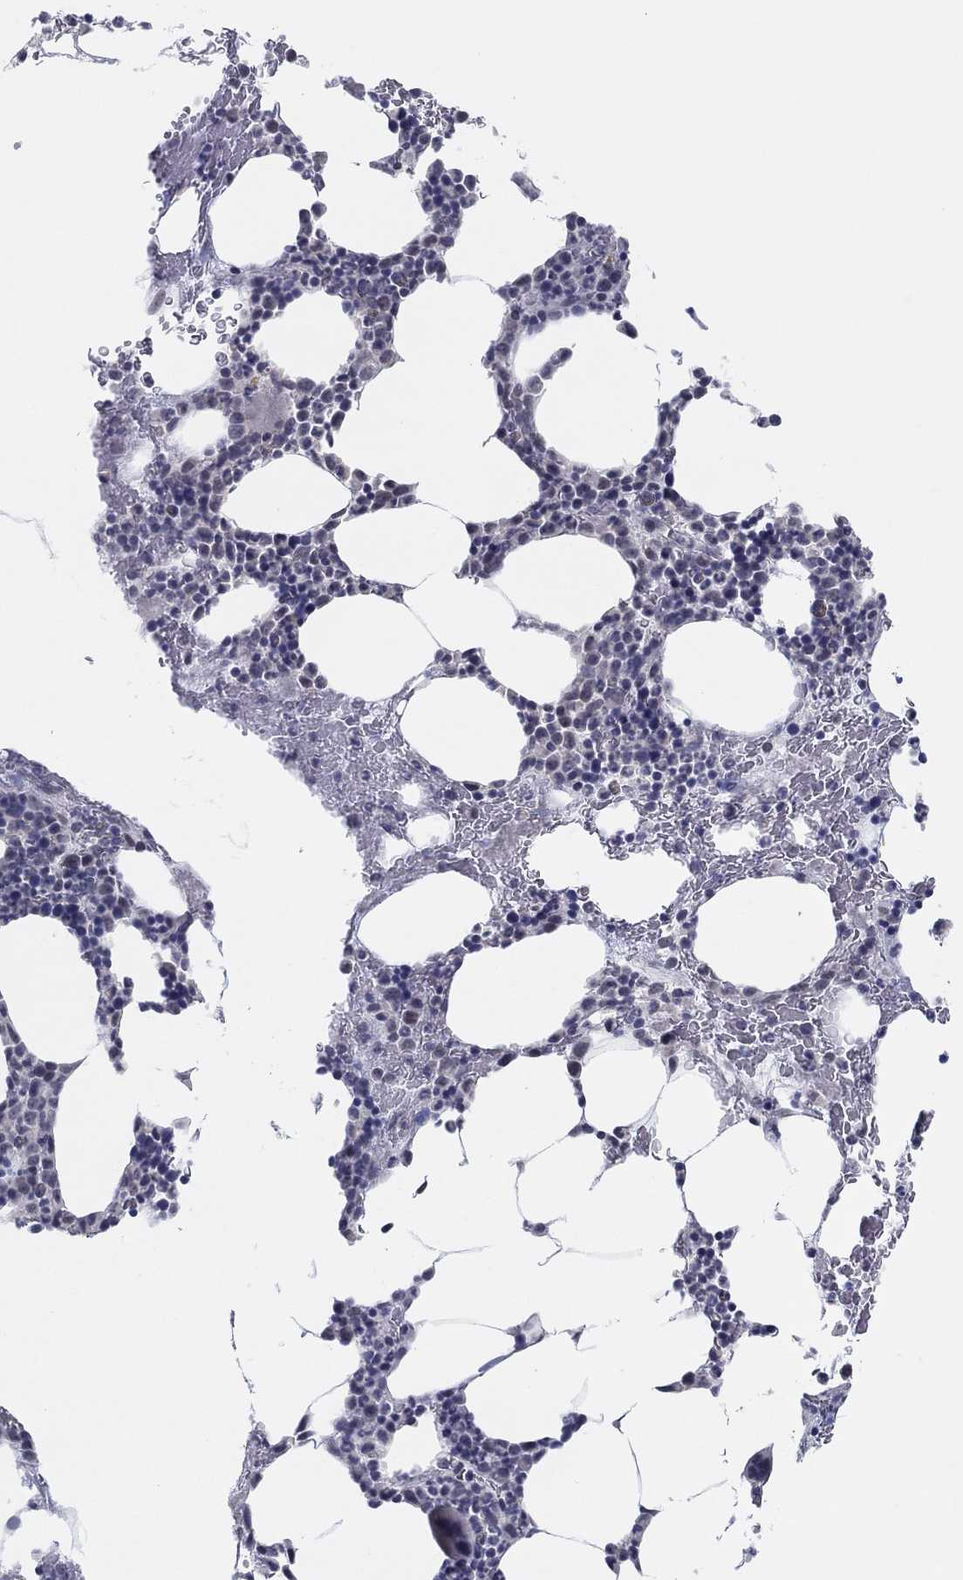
{"staining": {"intensity": "negative", "quantity": "none", "location": "none"}, "tissue": "bone marrow", "cell_type": "Hematopoietic cells", "image_type": "normal", "snomed": [{"axis": "morphology", "description": "Normal tissue, NOS"}, {"axis": "topography", "description": "Bone marrow"}], "caption": "Immunohistochemistry (IHC) micrograph of benign human bone marrow stained for a protein (brown), which exhibits no expression in hematopoietic cells.", "gene": "SLC22A2", "patient": {"sex": "male", "age": 83}}